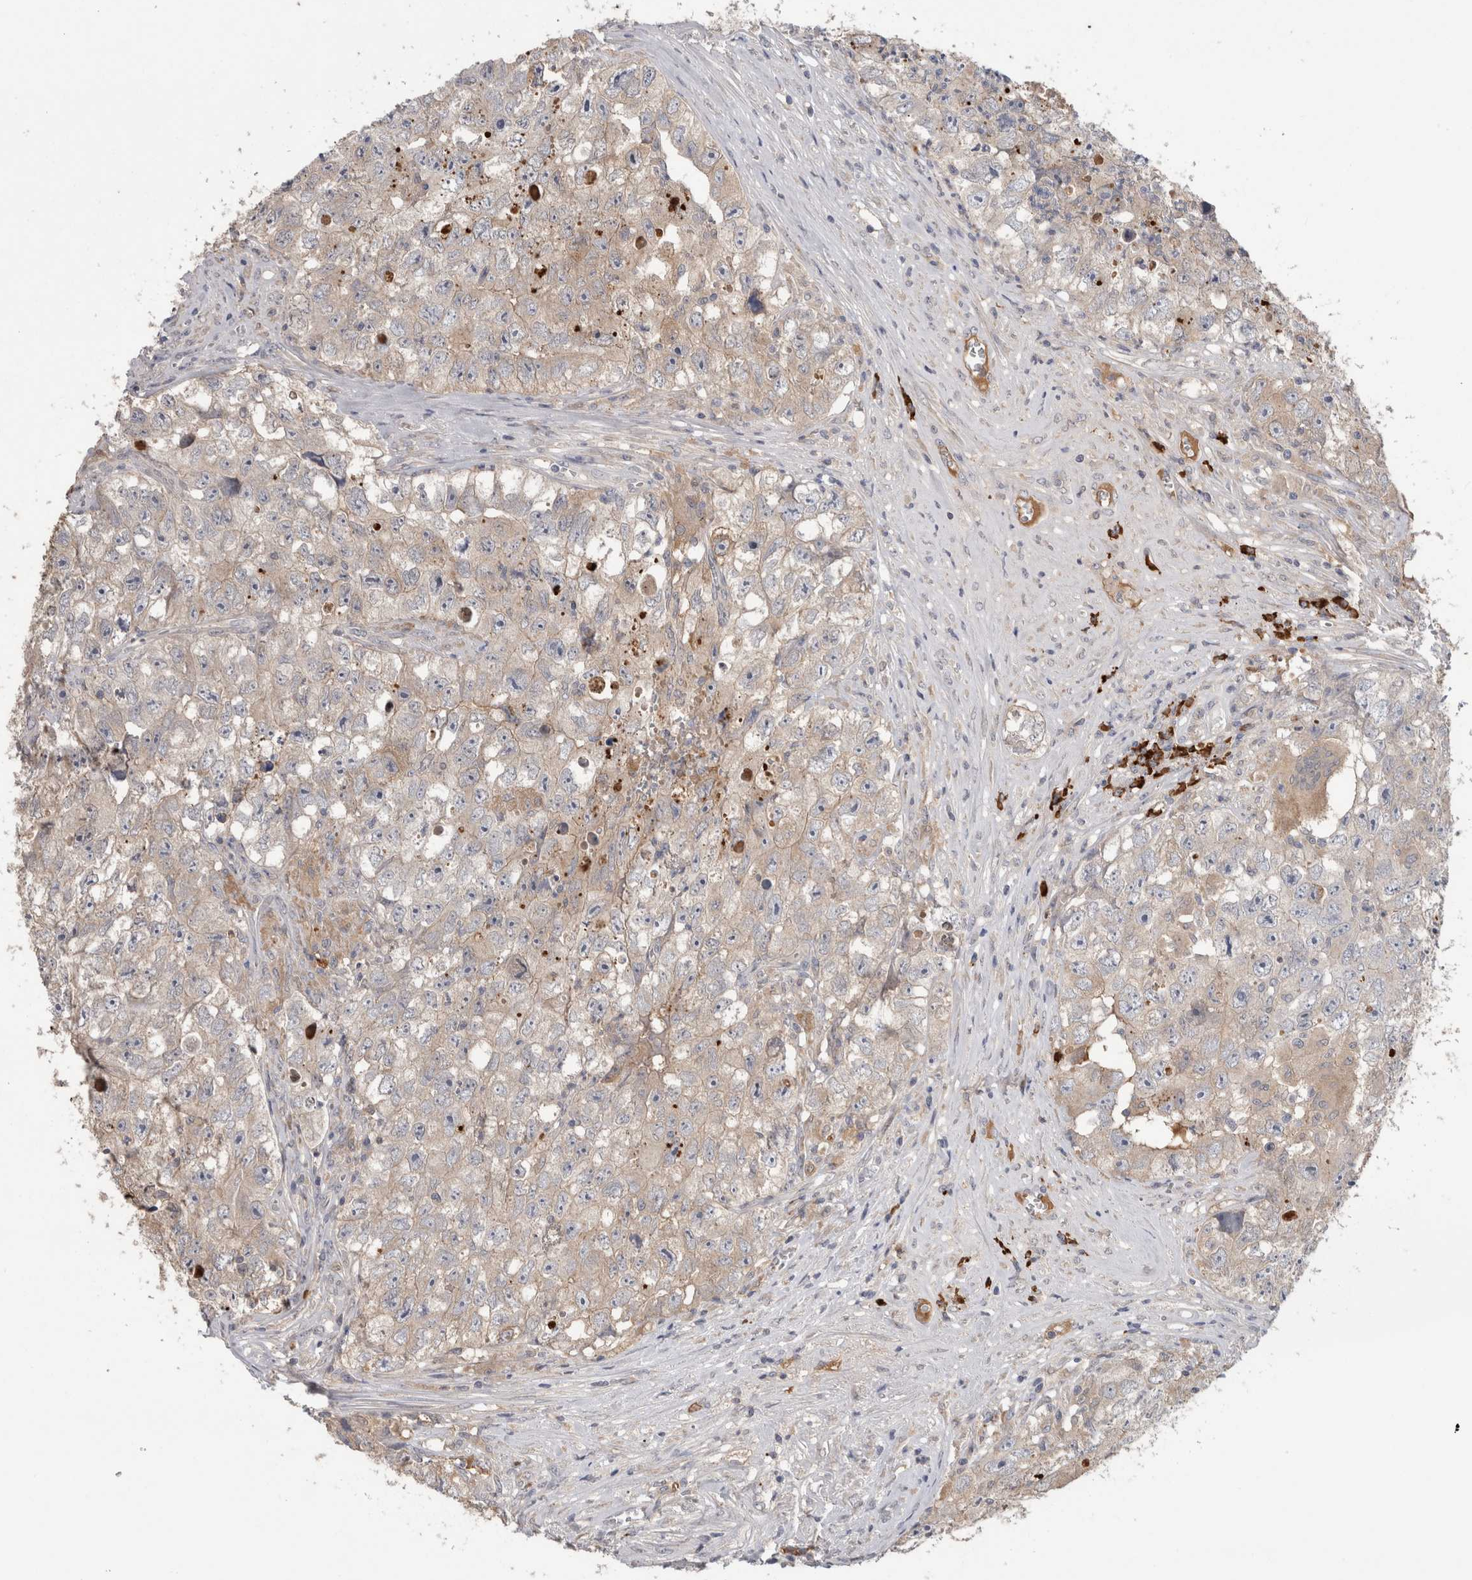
{"staining": {"intensity": "weak", "quantity": "<25%", "location": "cytoplasmic/membranous"}, "tissue": "testis cancer", "cell_type": "Tumor cells", "image_type": "cancer", "snomed": [{"axis": "morphology", "description": "Seminoma, NOS"}, {"axis": "morphology", "description": "Carcinoma, Embryonal, NOS"}, {"axis": "topography", "description": "Testis"}], "caption": "High magnification brightfield microscopy of testis cancer stained with DAB (brown) and counterstained with hematoxylin (blue): tumor cells show no significant positivity. (Immunohistochemistry, brightfield microscopy, high magnification).", "gene": "PPP3CC", "patient": {"sex": "male", "age": 43}}